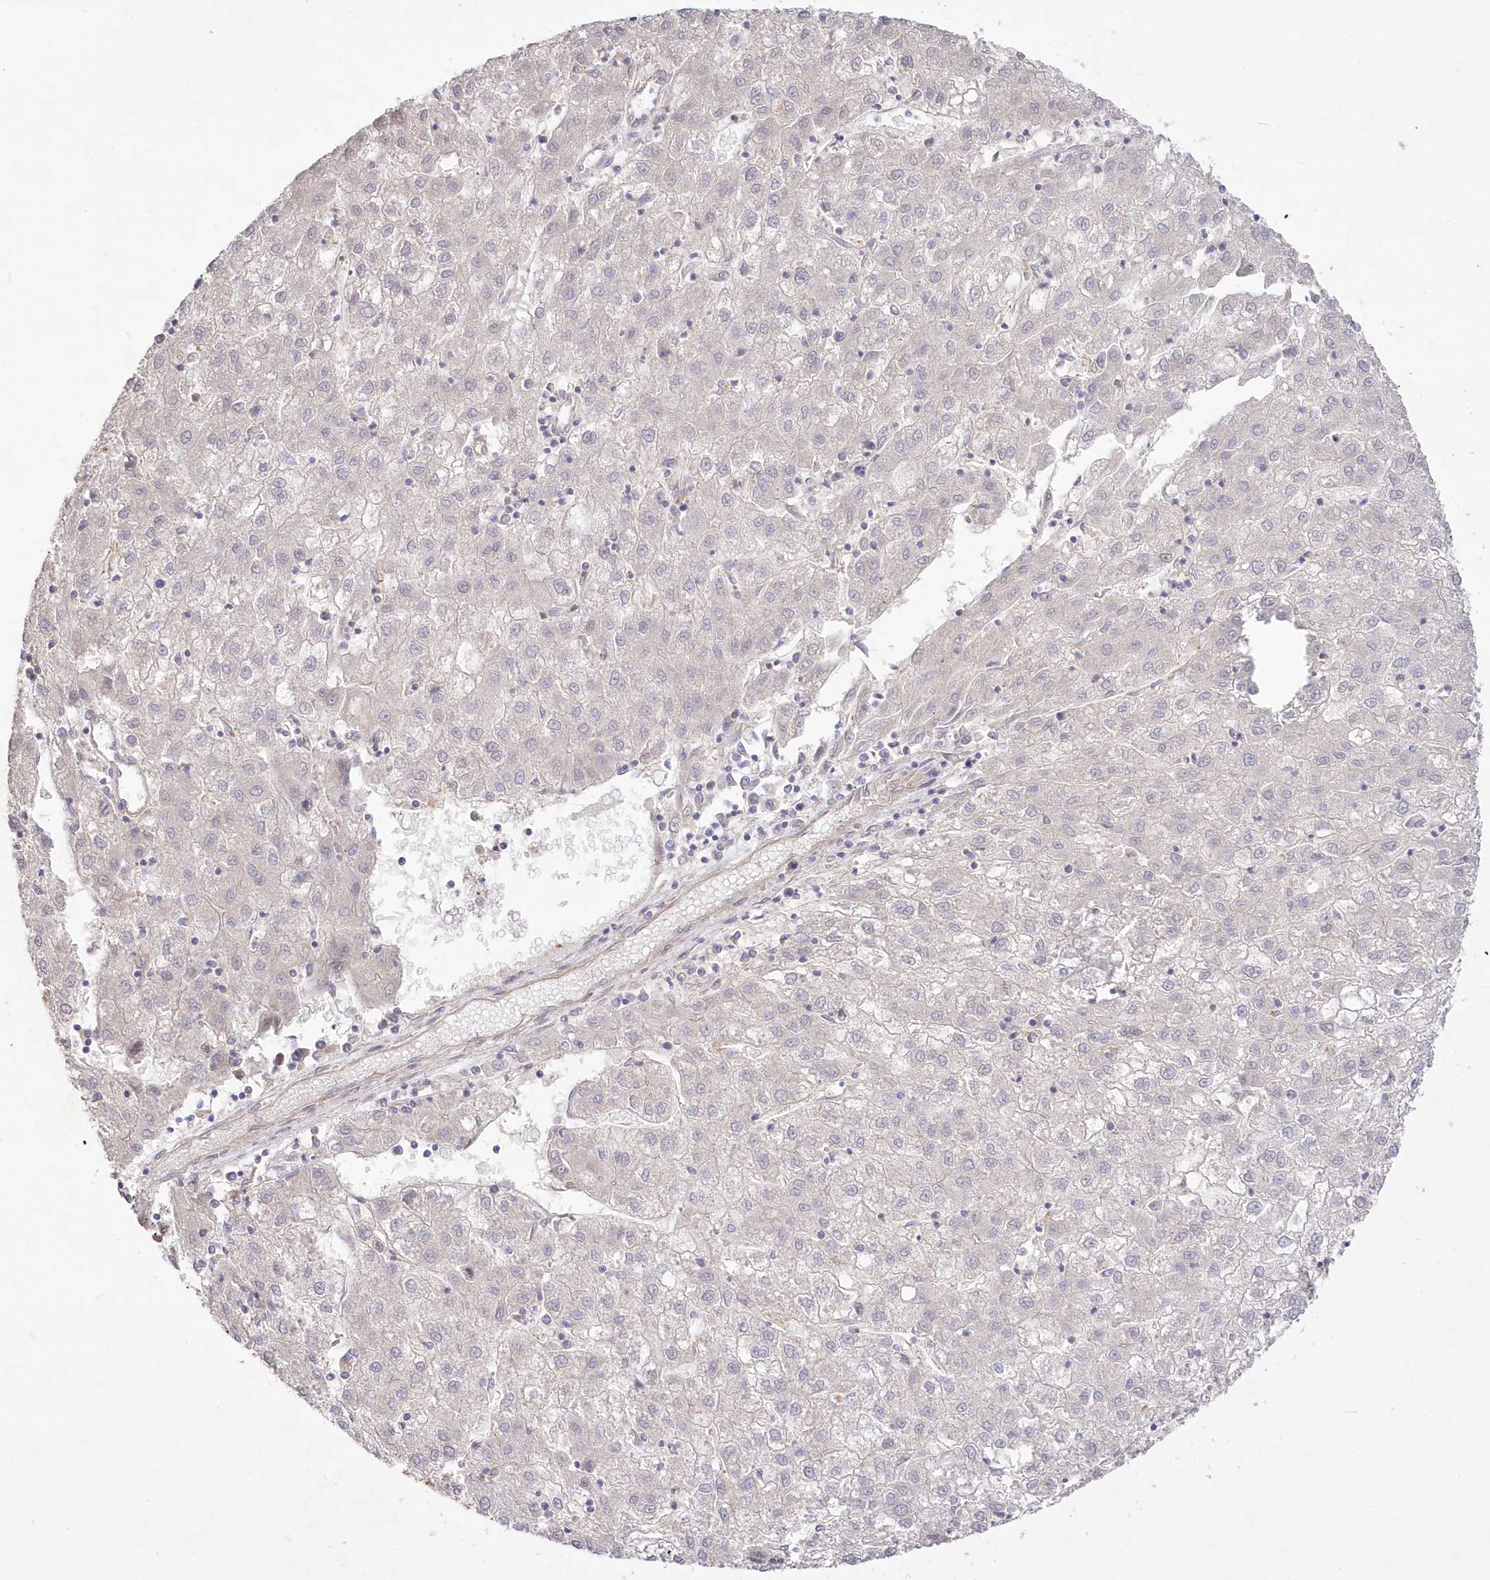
{"staining": {"intensity": "negative", "quantity": "none", "location": "none"}, "tissue": "liver cancer", "cell_type": "Tumor cells", "image_type": "cancer", "snomed": [{"axis": "morphology", "description": "Carcinoma, Hepatocellular, NOS"}, {"axis": "topography", "description": "Liver"}], "caption": "Protein analysis of liver cancer (hepatocellular carcinoma) shows no significant staining in tumor cells. (DAB IHC with hematoxylin counter stain).", "gene": "WBP1L", "patient": {"sex": "male", "age": 72}}